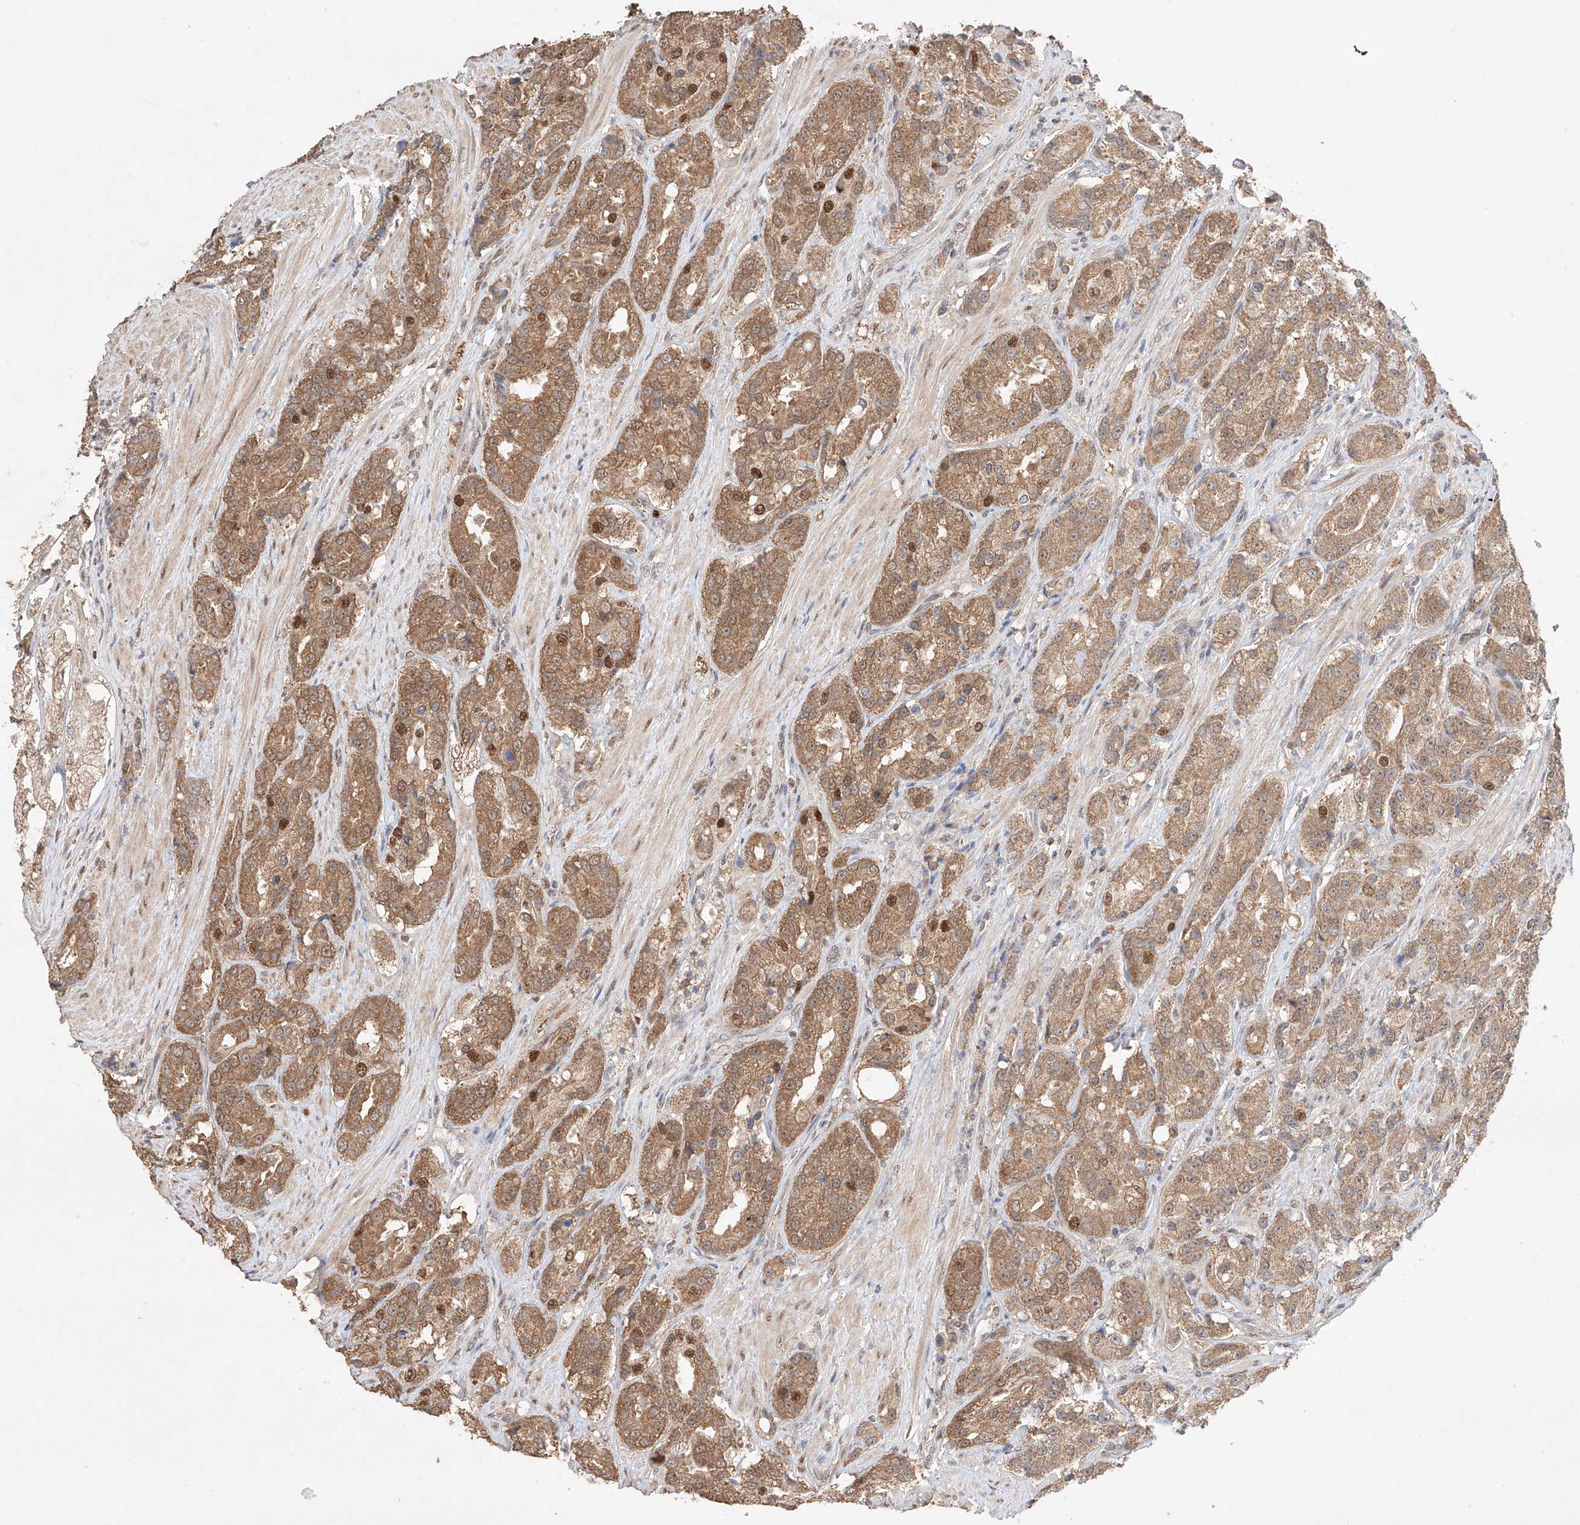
{"staining": {"intensity": "moderate", "quantity": ">75%", "location": "cytoplasmic/membranous,nuclear"}, "tissue": "prostate cancer", "cell_type": "Tumor cells", "image_type": "cancer", "snomed": [{"axis": "morphology", "description": "Adenocarcinoma, High grade"}, {"axis": "topography", "description": "Prostate"}], "caption": "Prostate cancer (adenocarcinoma (high-grade)) stained for a protein (brown) demonstrates moderate cytoplasmic/membranous and nuclear positive positivity in about >75% of tumor cells.", "gene": "APIP", "patient": {"sex": "male", "age": 60}}